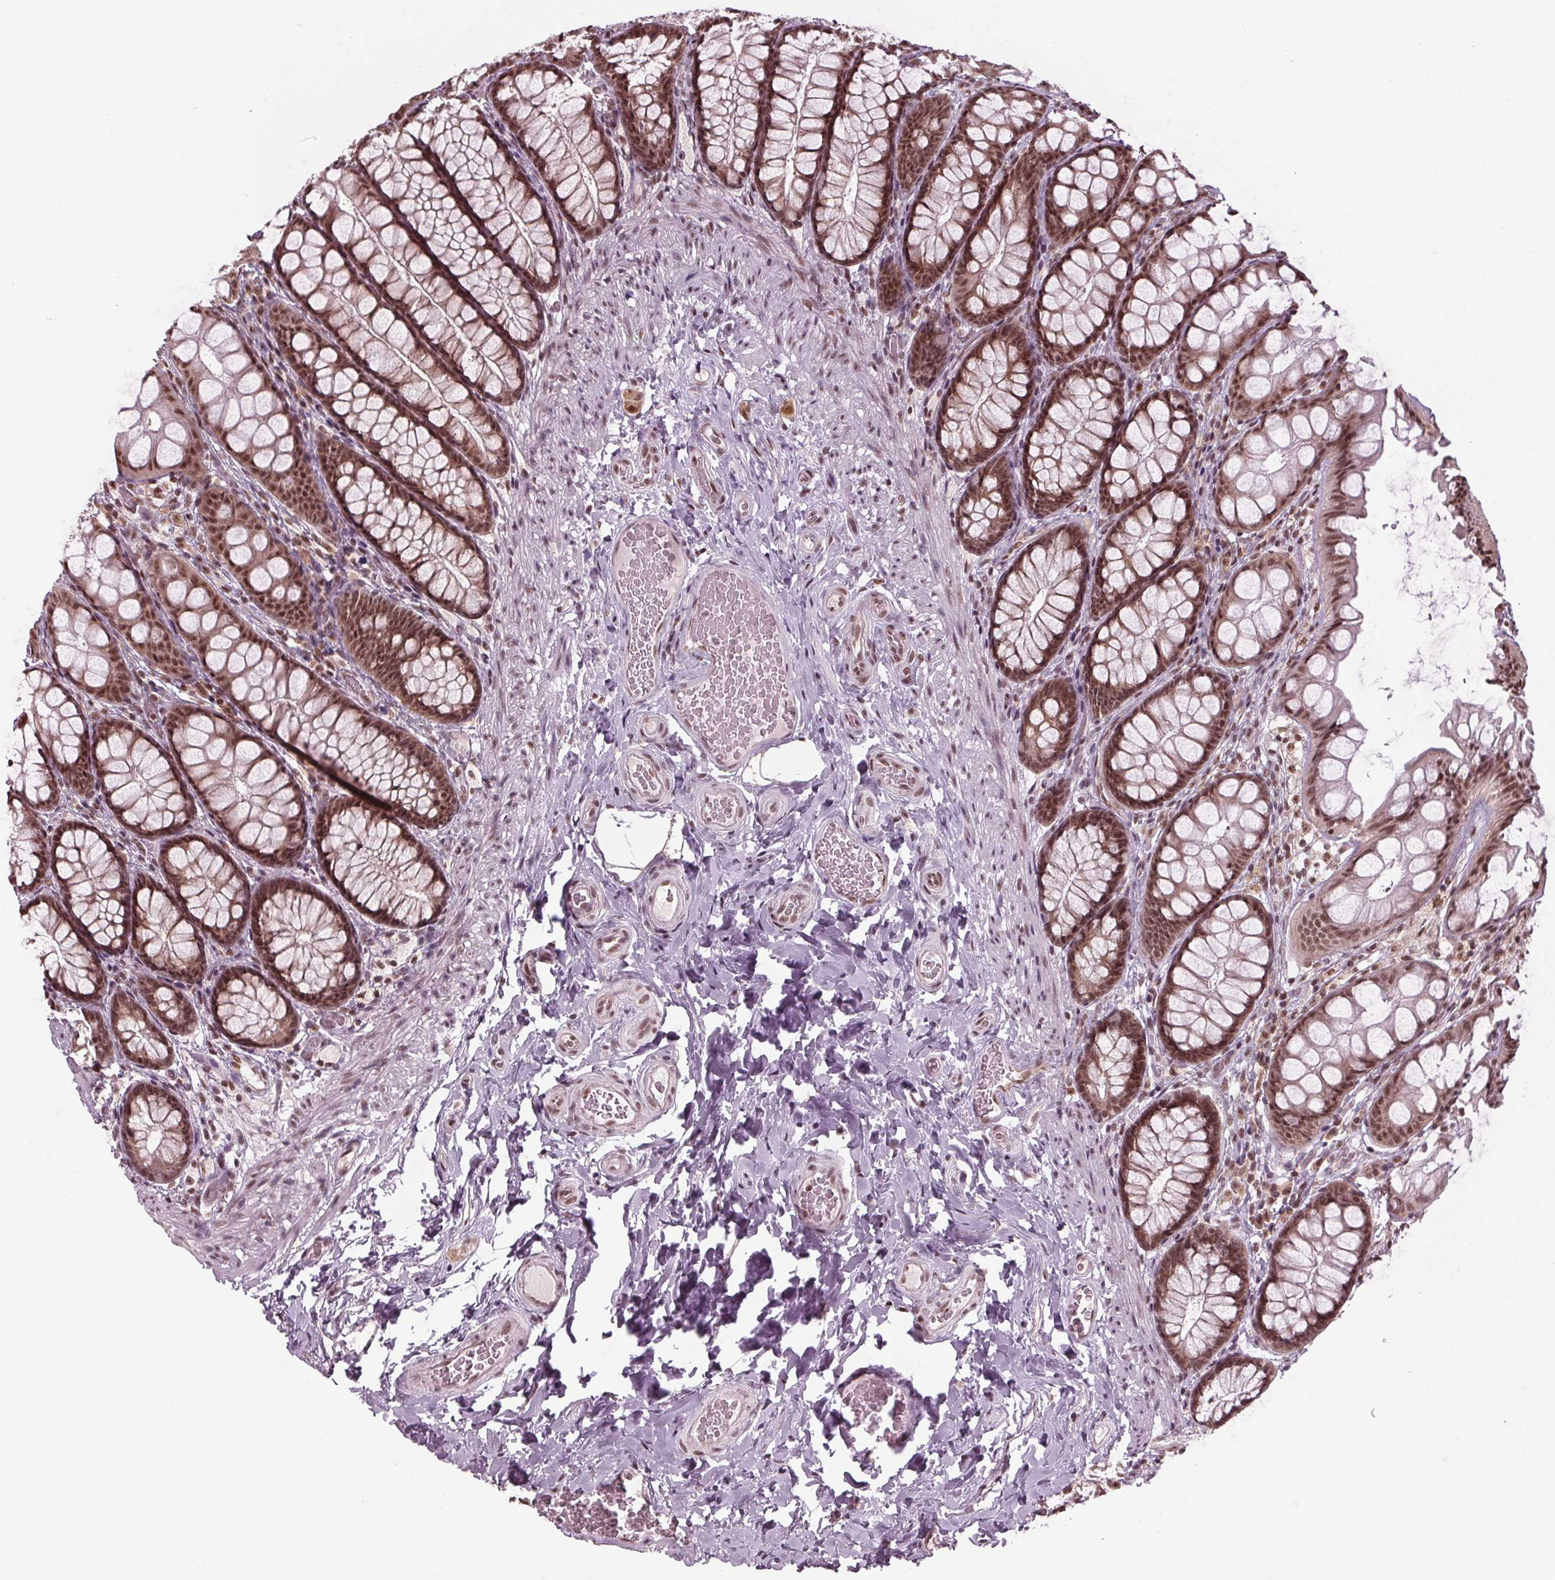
{"staining": {"intensity": "moderate", "quantity": ">75%", "location": "nuclear"}, "tissue": "colon", "cell_type": "Endothelial cells", "image_type": "normal", "snomed": [{"axis": "morphology", "description": "Normal tissue, NOS"}, {"axis": "topography", "description": "Colon"}], "caption": "This micrograph demonstrates IHC staining of unremarkable colon, with medium moderate nuclear staining in about >75% of endothelial cells.", "gene": "DDX41", "patient": {"sex": "male", "age": 47}}